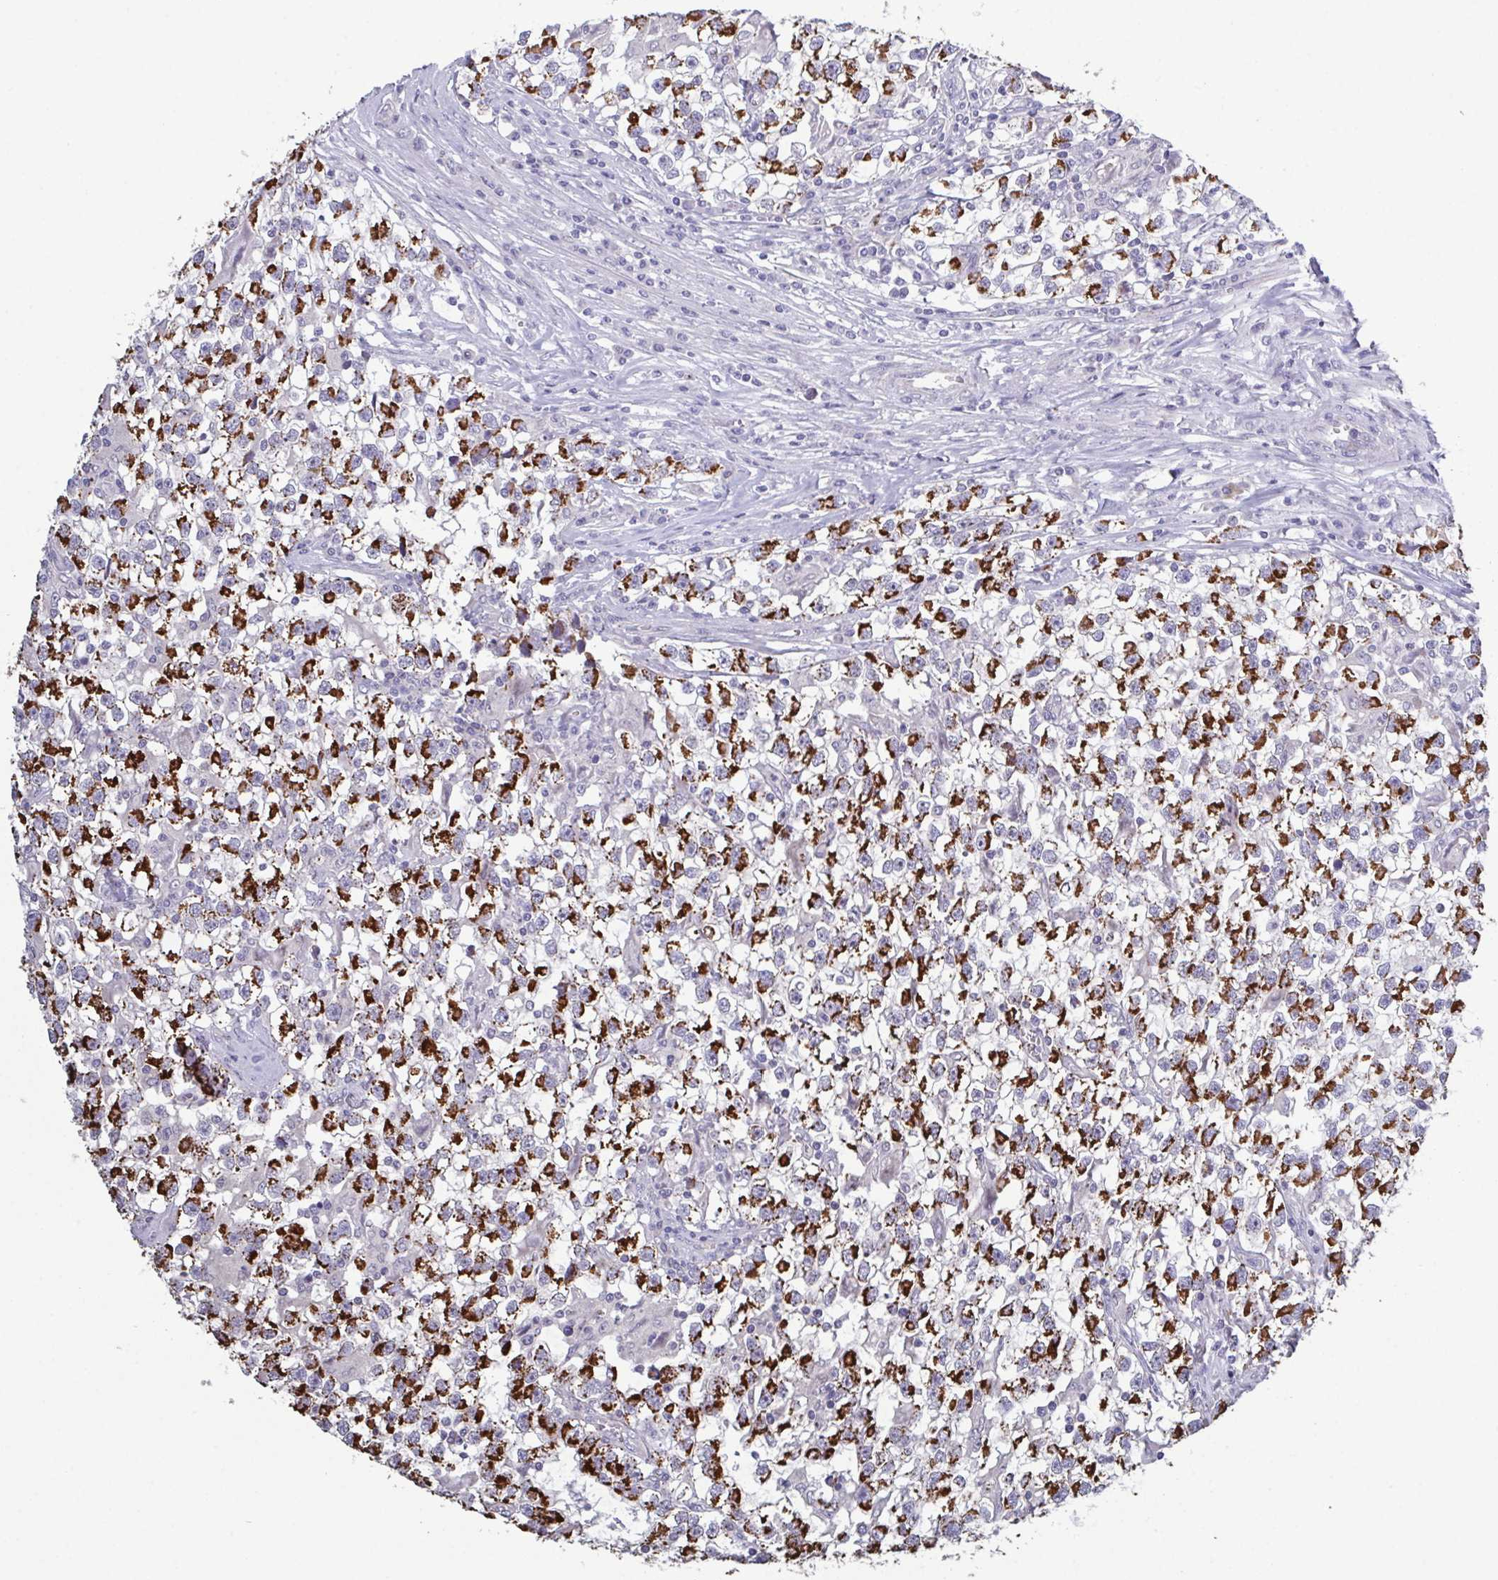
{"staining": {"intensity": "strong", "quantity": ">75%", "location": "cytoplasmic/membranous"}, "tissue": "testis cancer", "cell_type": "Tumor cells", "image_type": "cancer", "snomed": [{"axis": "morphology", "description": "Seminoma, NOS"}, {"axis": "topography", "description": "Testis"}], "caption": "A high amount of strong cytoplasmic/membranous expression is seen in approximately >75% of tumor cells in testis seminoma tissue.", "gene": "GLDC", "patient": {"sex": "male", "age": 31}}